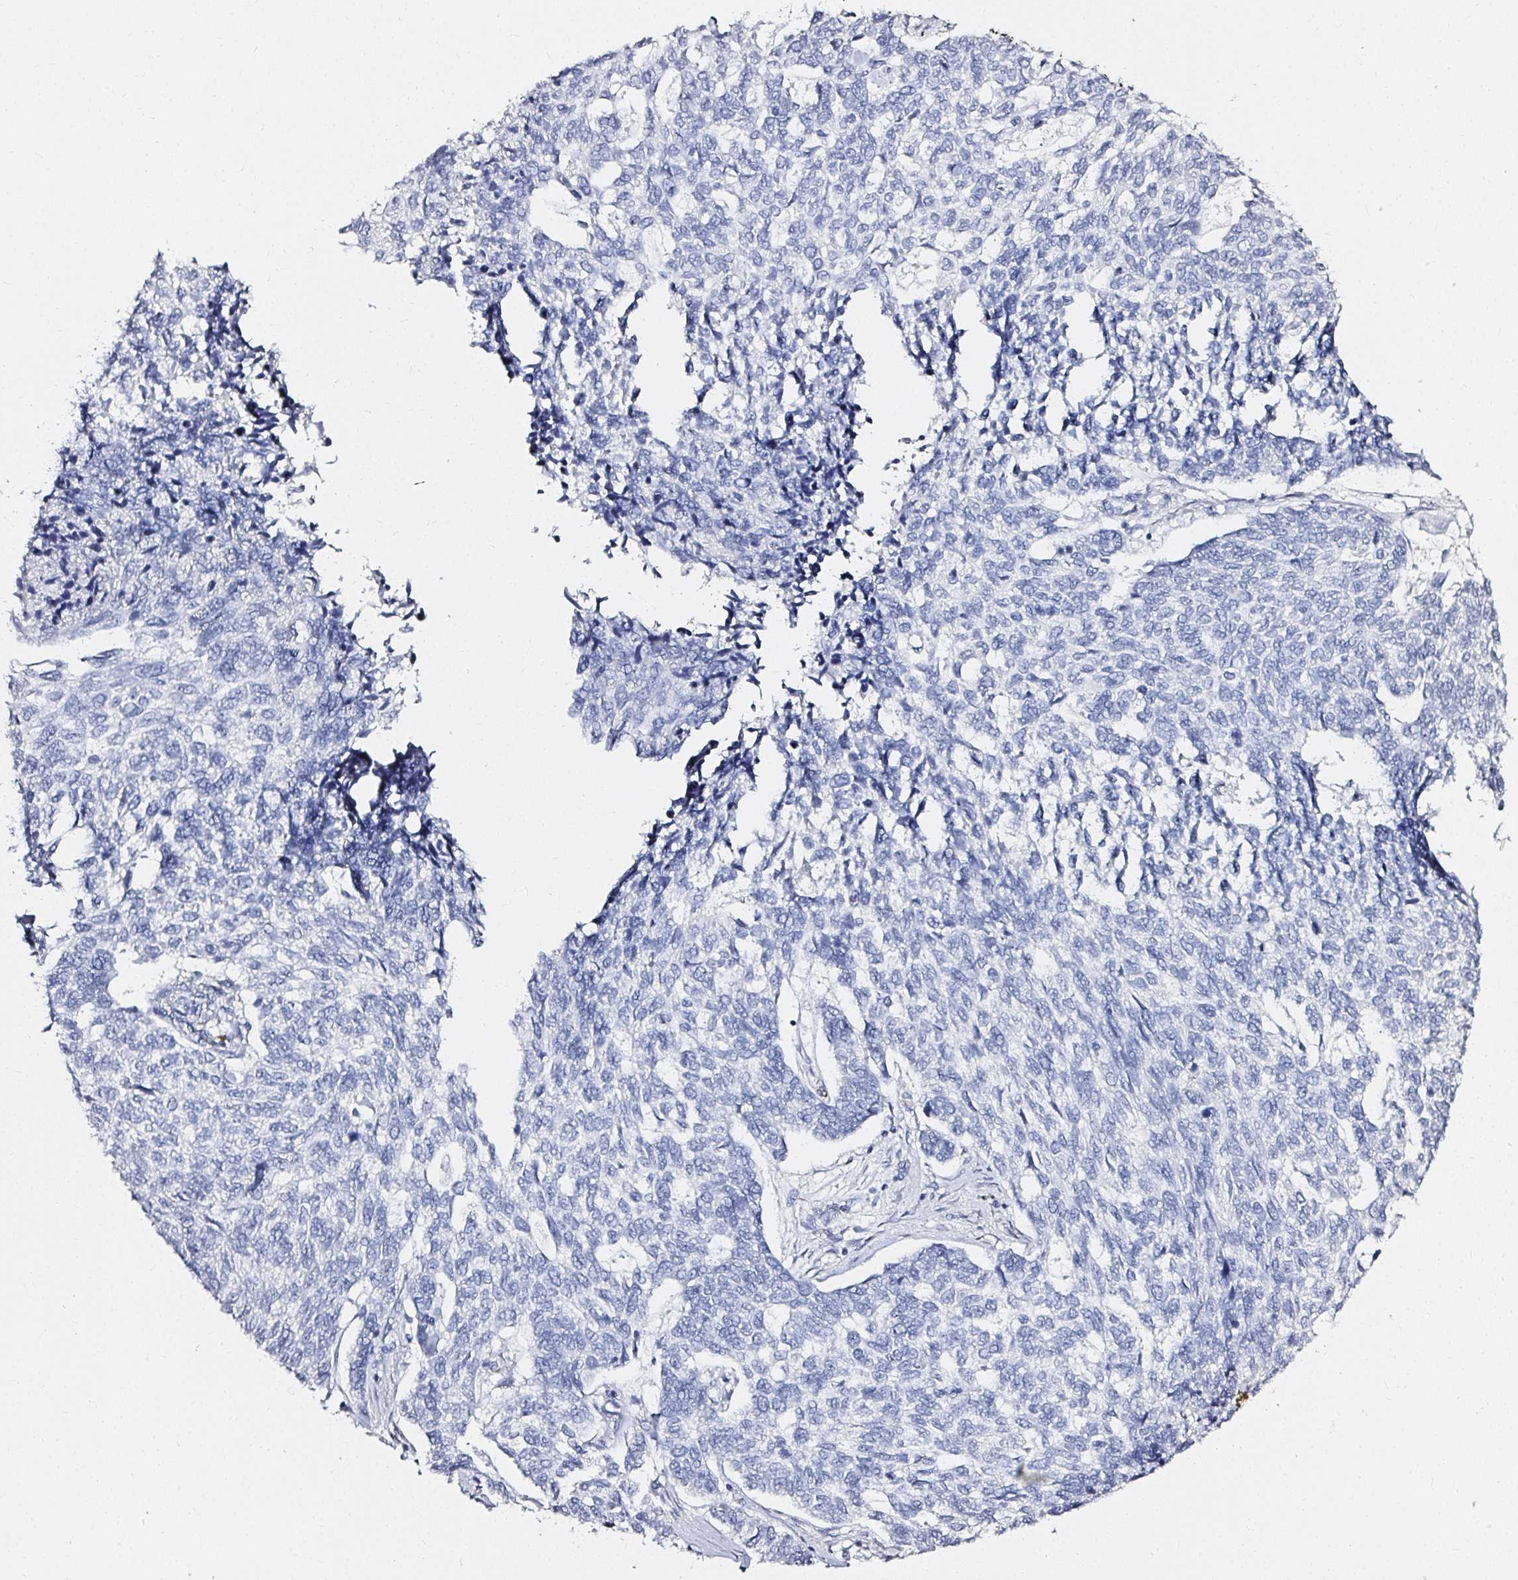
{"staining": {"intensity": "negative", "quantity": "none", "location": "none"}, "tissue": "skin cancer", "cell_type": "Tumor cells", "image_type": "cancer", "snomed": [{"axis": "morphology", "description": "Basal cell carcinoma"}, {"axis": "topography", "description": "Skin"}], "caption": "There is no significant expression in tumor cells of skin basal cell carcinoma.", "gene": "ACAN", "patient": {"sex": "female", "age": 65}}